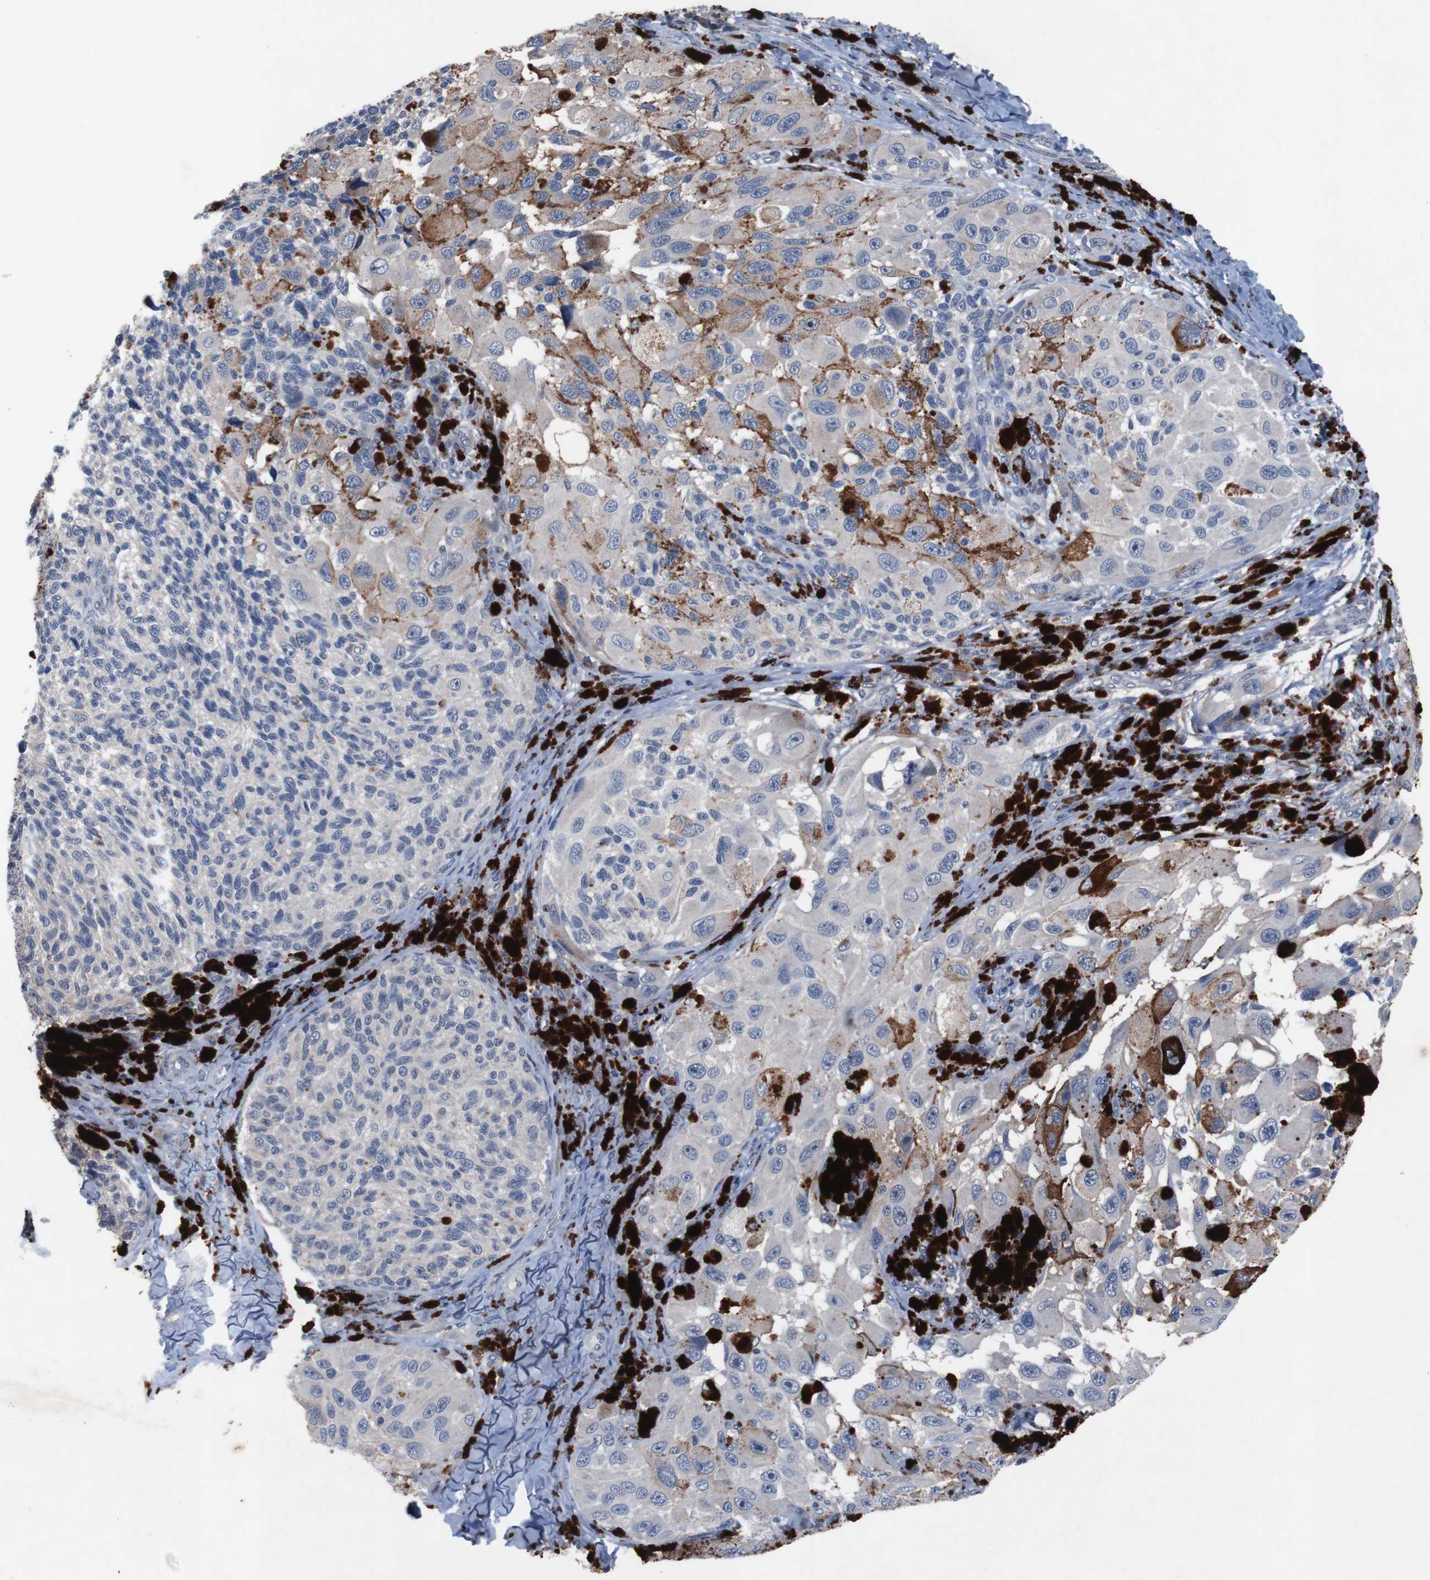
{"staining": {"intensity": "moderate", "quantity": "<25%", "location": "cytoplasmic/membranous"}, "tissue": "melanoma", "cell_type": "Tumor cells", "image_type": "cancer", "snomed": [{"axis": "morphology", "description": "Malignant melanoma, NOS"}, {"axis": "topography", "description": "Skin"}], "caption": "A micrograph of human malignant melanoma stained for a protein demonstrates moderate cytoplasmic/membranous brown staining in tumor cells.", "gene": "MUTYH", "patient": {"sex": "female", "age": 73}}